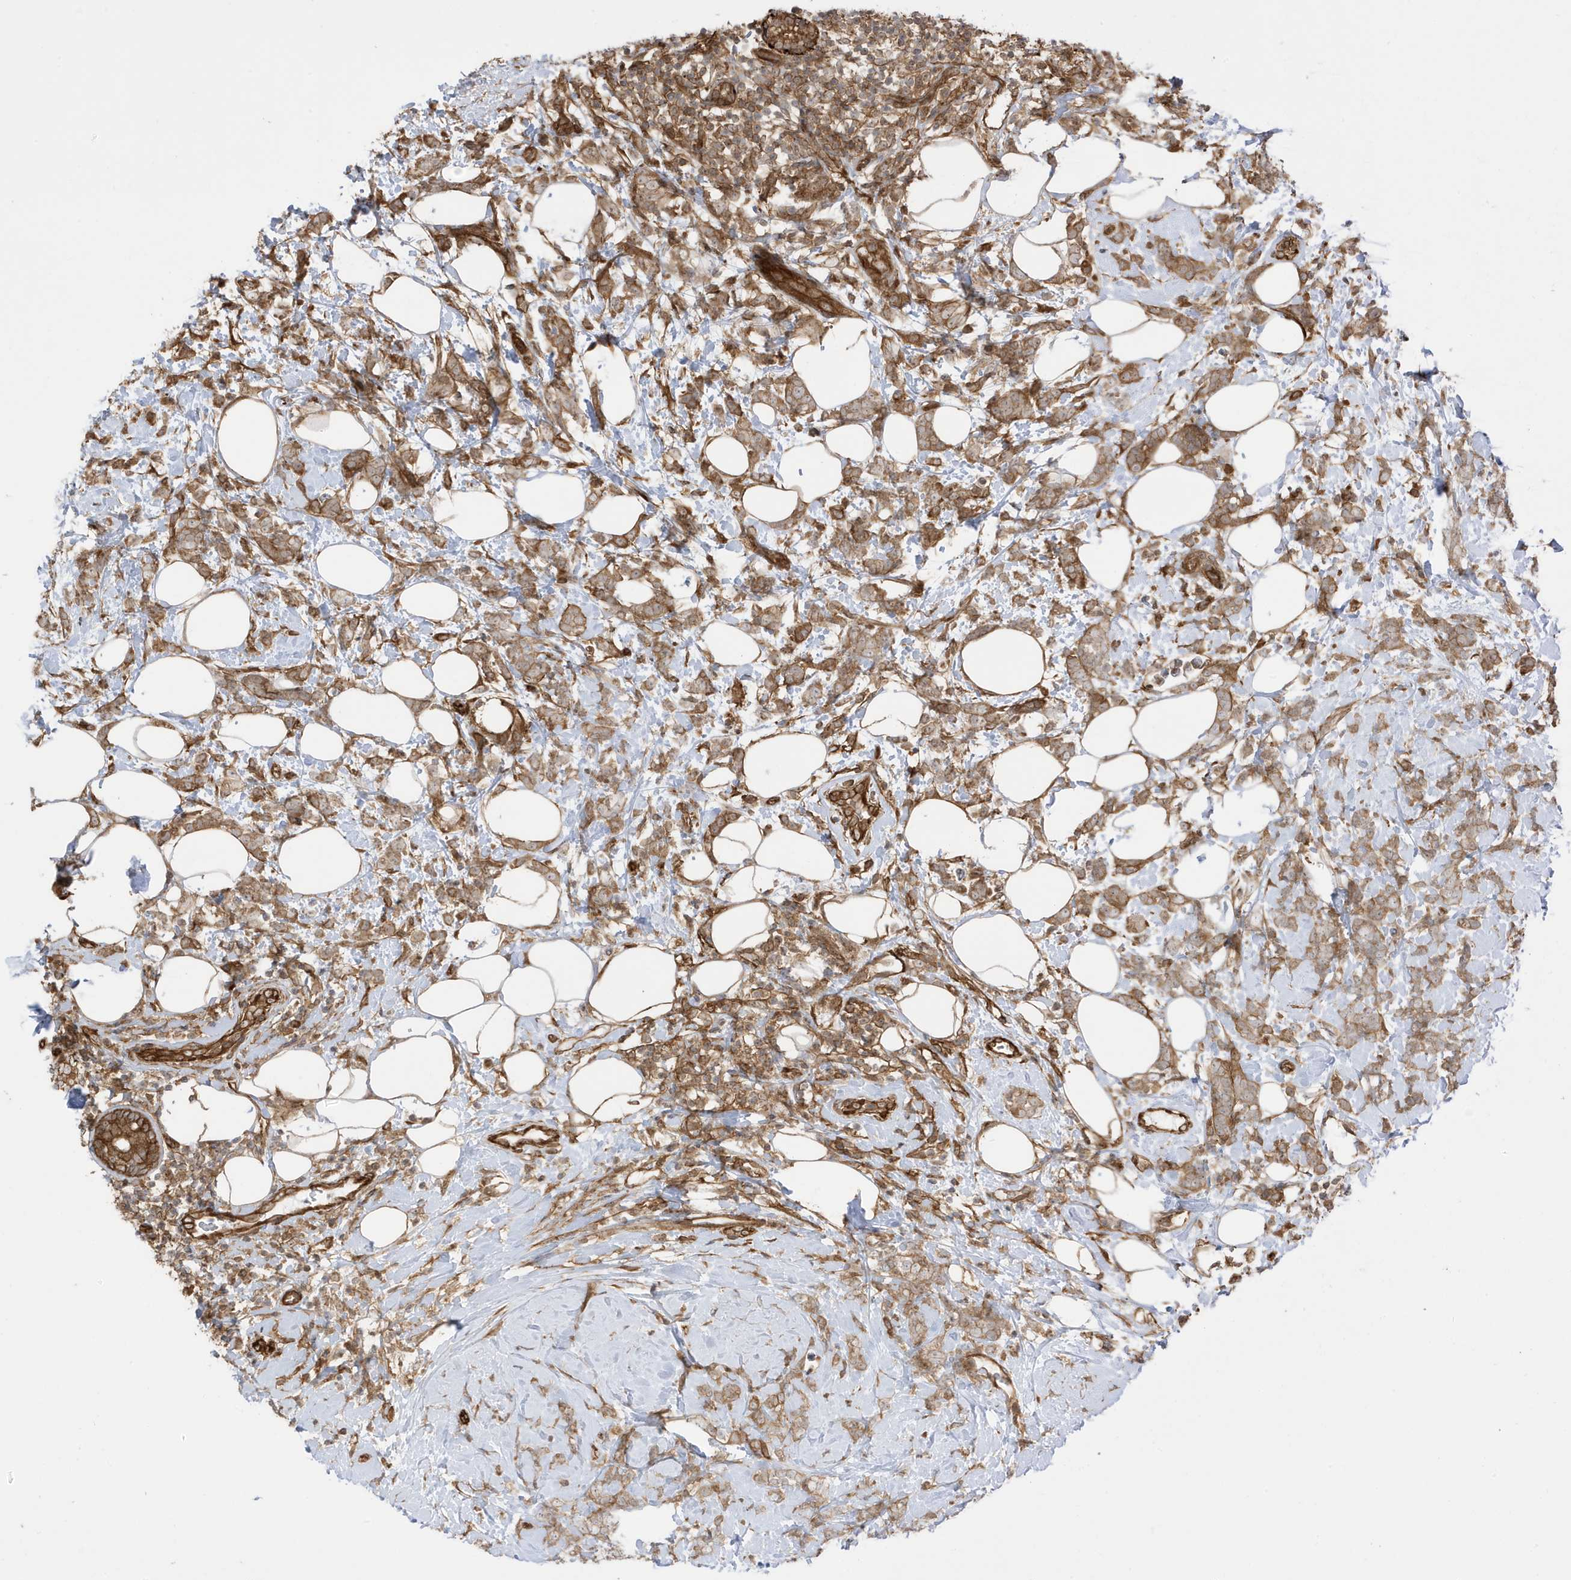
{"staining": {"intensity": "moderate", "quantity": ">75%", "location": "cytoplasmic/membranous"}, "tissue": "breast cancer", "cell_type": "Tumor cells", "image_type": "cancer", "snomed": [{"axis": "morphology", "description": "Lobular carcinoma"}, {"axis": "topography", "description": "Breast"}], "caption": "Tumor cells exhibit medium levels of moderate cytoplasmic/membranous positivity in approximately >75% of cells in human breast lobular carcinoma. Using DAB (3,3'-diaminobenzidine) (brown) and hematoxylin (blue) stains, captured at high magnification using brightfield microscopy.", "gene": "CDC42EP3", "patient": {"sex": "female", "age": 58}}